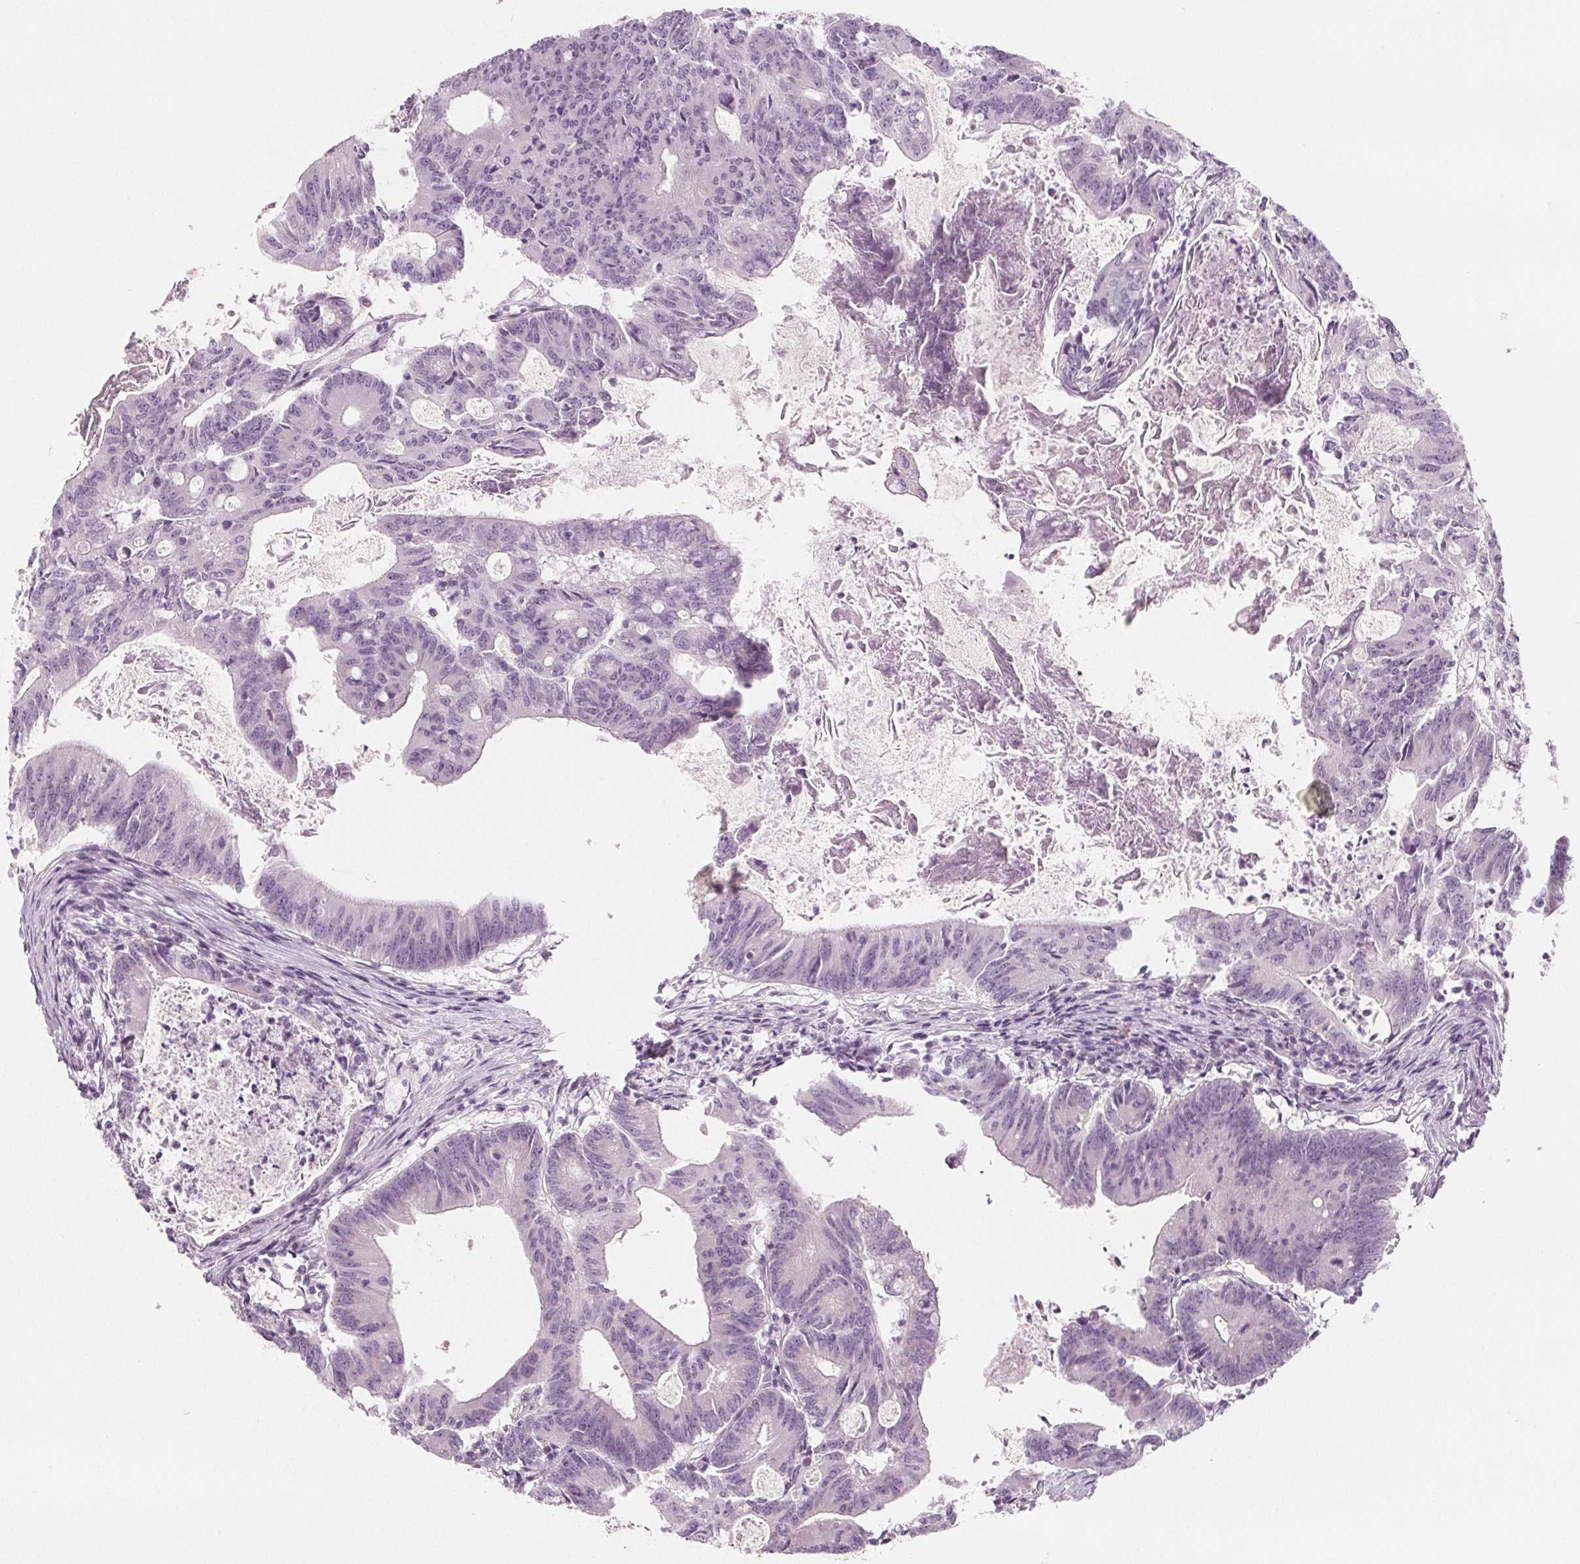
{"staining": {"intensity": "negative", "quantity": "none", "location": "none"}, "tissue": "colorectal cancer", "cell_type": "Tumor cells", "image_type": "cancer", "snomed": [{"axis": "morphology", "description": "Adenocarcinoma, NOS"}, {"axis": "topography", "description": "Colon"}], "caption": "Tumor cells show no significant protein staining in colorectal cancer. (Brightfield microscopy of DAB immunohistochemistry (IHC) at high magnification).", "gene": "IL17C", "patient": {"sex": "female", "age": 70}}